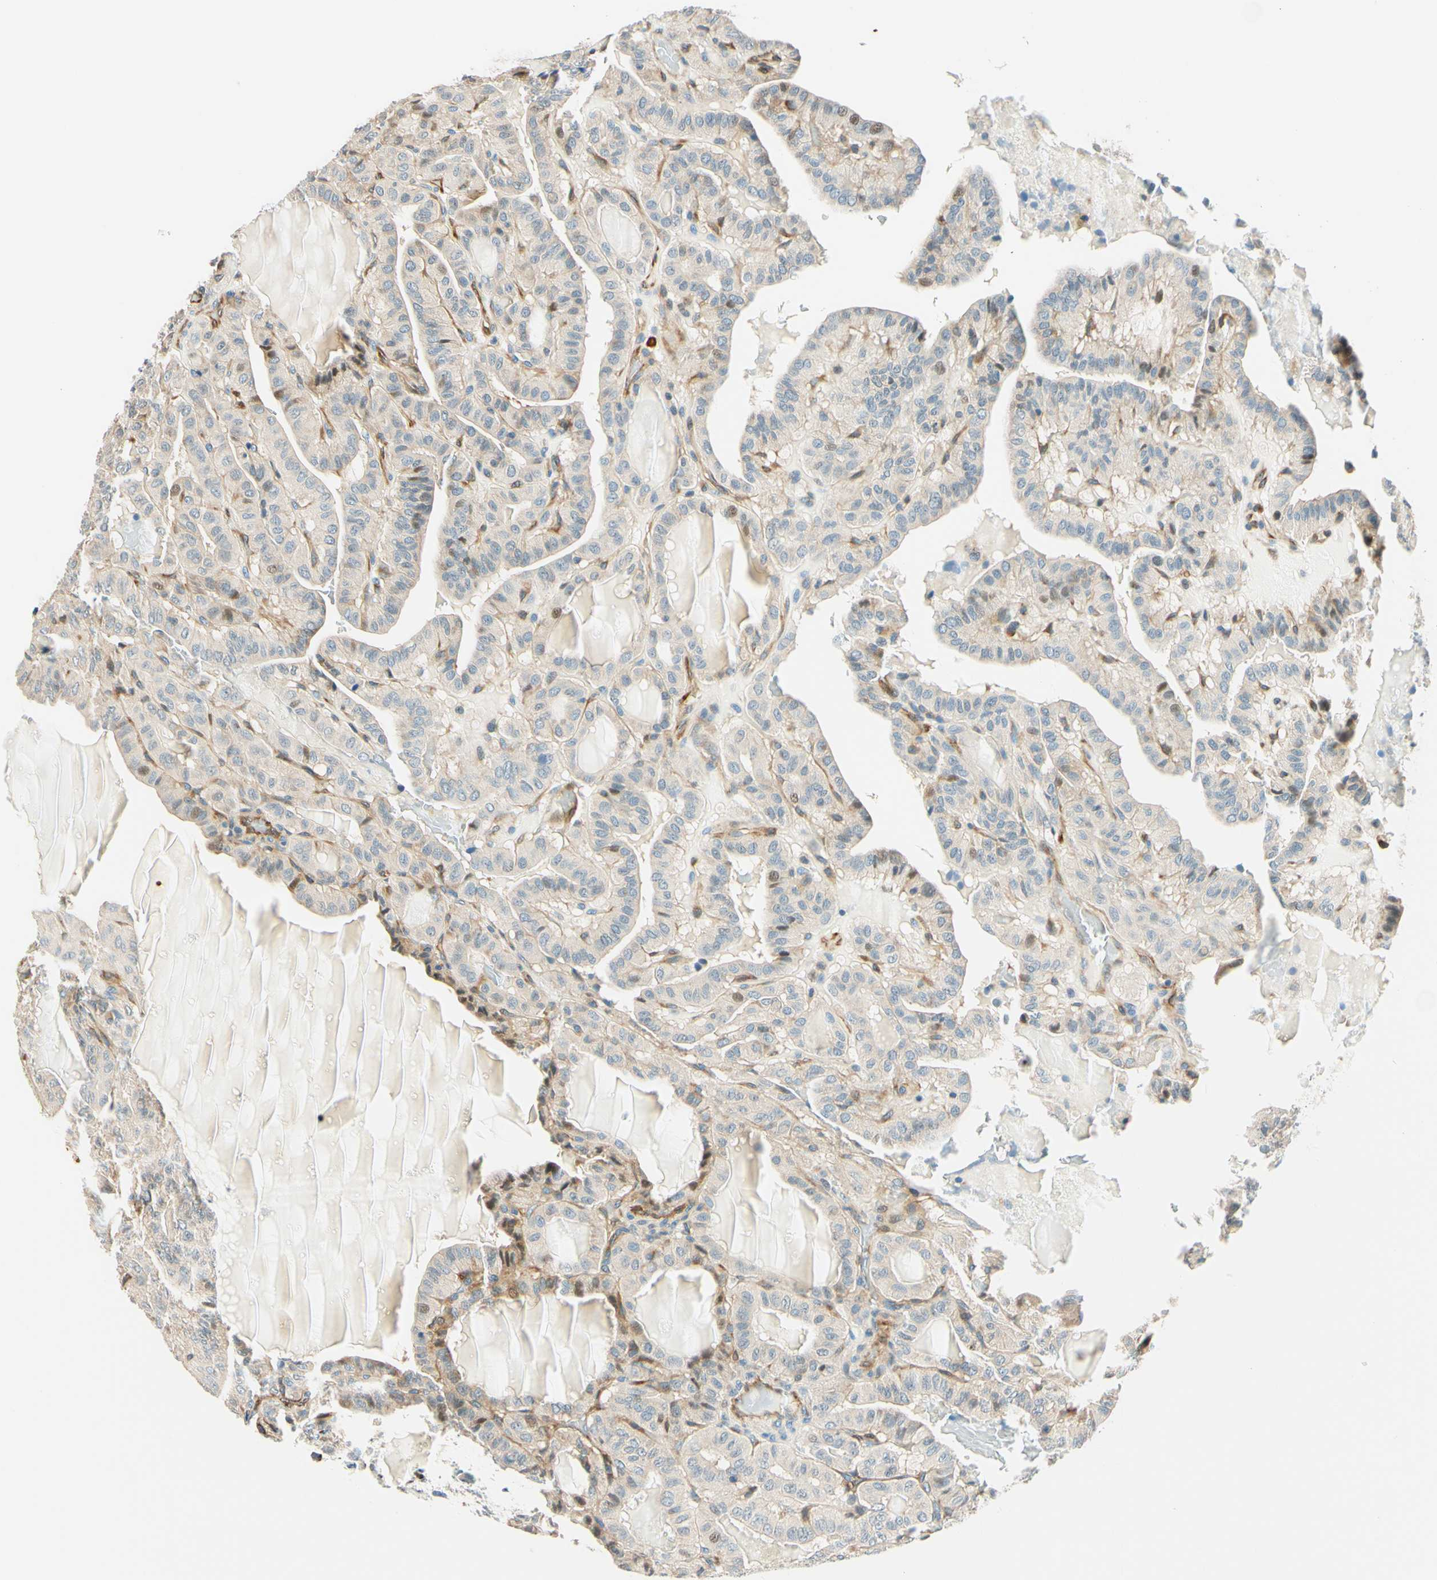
{"staining": {"intensity": "weak", "quantity": "<25%", "location": "cytoplasmic/membranous"}, "tissue": "thyroid cancer", "cell_type": "Tumor cells", "image_type": "cancer", "snomed": [{"axis": "morphology", "description": "Papillary adenocarcinoma, NOS"}, {"axis": "topography", "description": "Thyroid gland"}], "caption": "Papillary adenocarcinoma (thyroid) stained for a protein using IHC exhibits no expression tumor cells.", "gene": "TAOK2", "patient": {"sex": "male", "age": 77}}